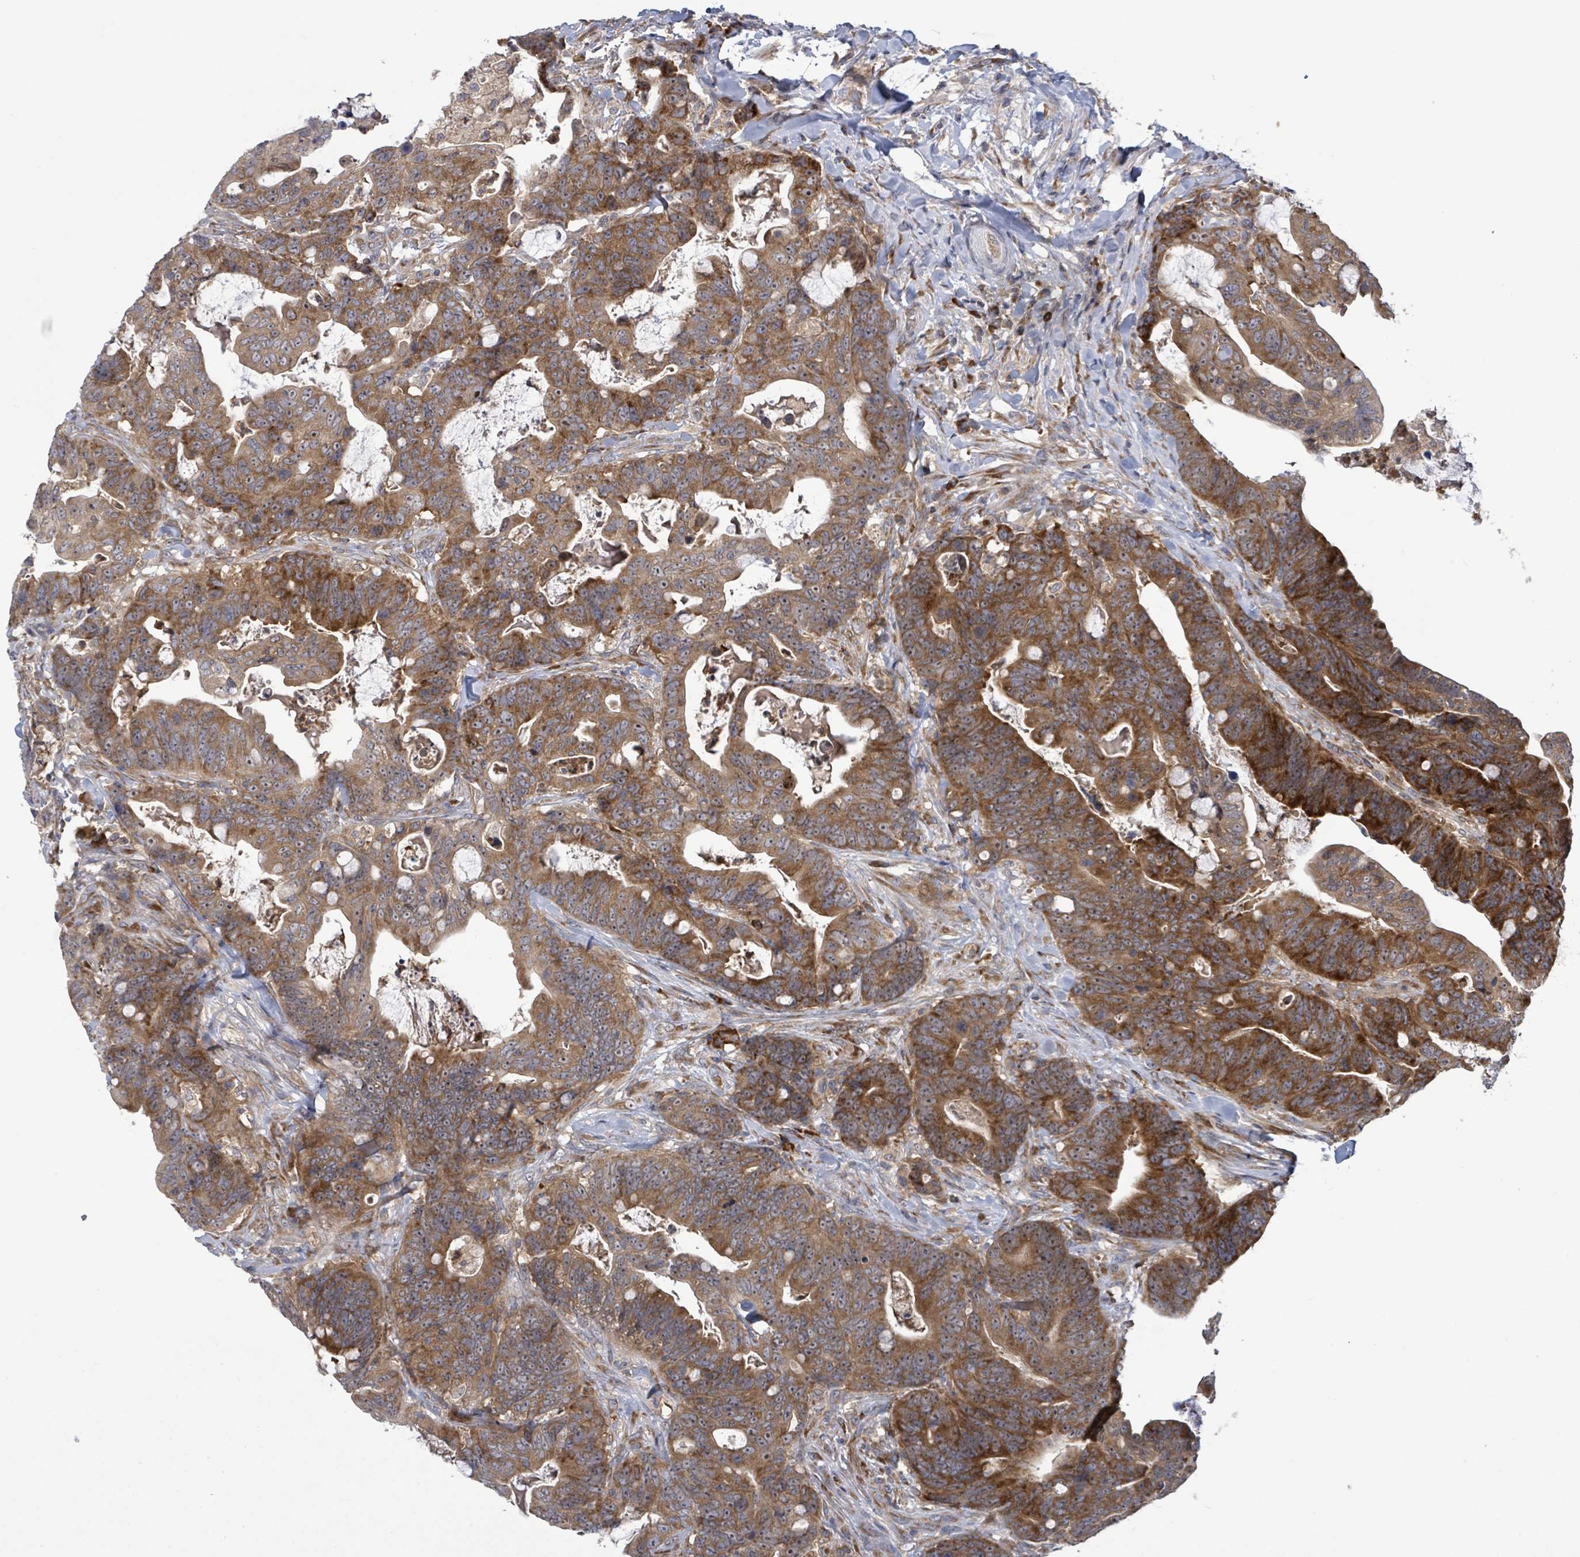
{"staining": {"intensity": "strong", "quantity": ">75%", "location": "cytoplasmic/membranous"}, "tissue": "colorectal cancer", "cell_type": "Tumor cells", "image_type": "cancer", "snomed": [{"axis": "morphology", "description": "Adenocarcinoma, NOS"}, {"axis": "topography", "description": "Colon"}], "caption": "Immunohistochemical staining of human adenocarcinoma (colorectal) reveals high levels of strong cytoplasmic/membranous protein positivity in approximately >75% of tumor cells. Nuclei are stained in blue.", "gene": "SERPINE3", "patient": {"sex": "female", "age": 82}}